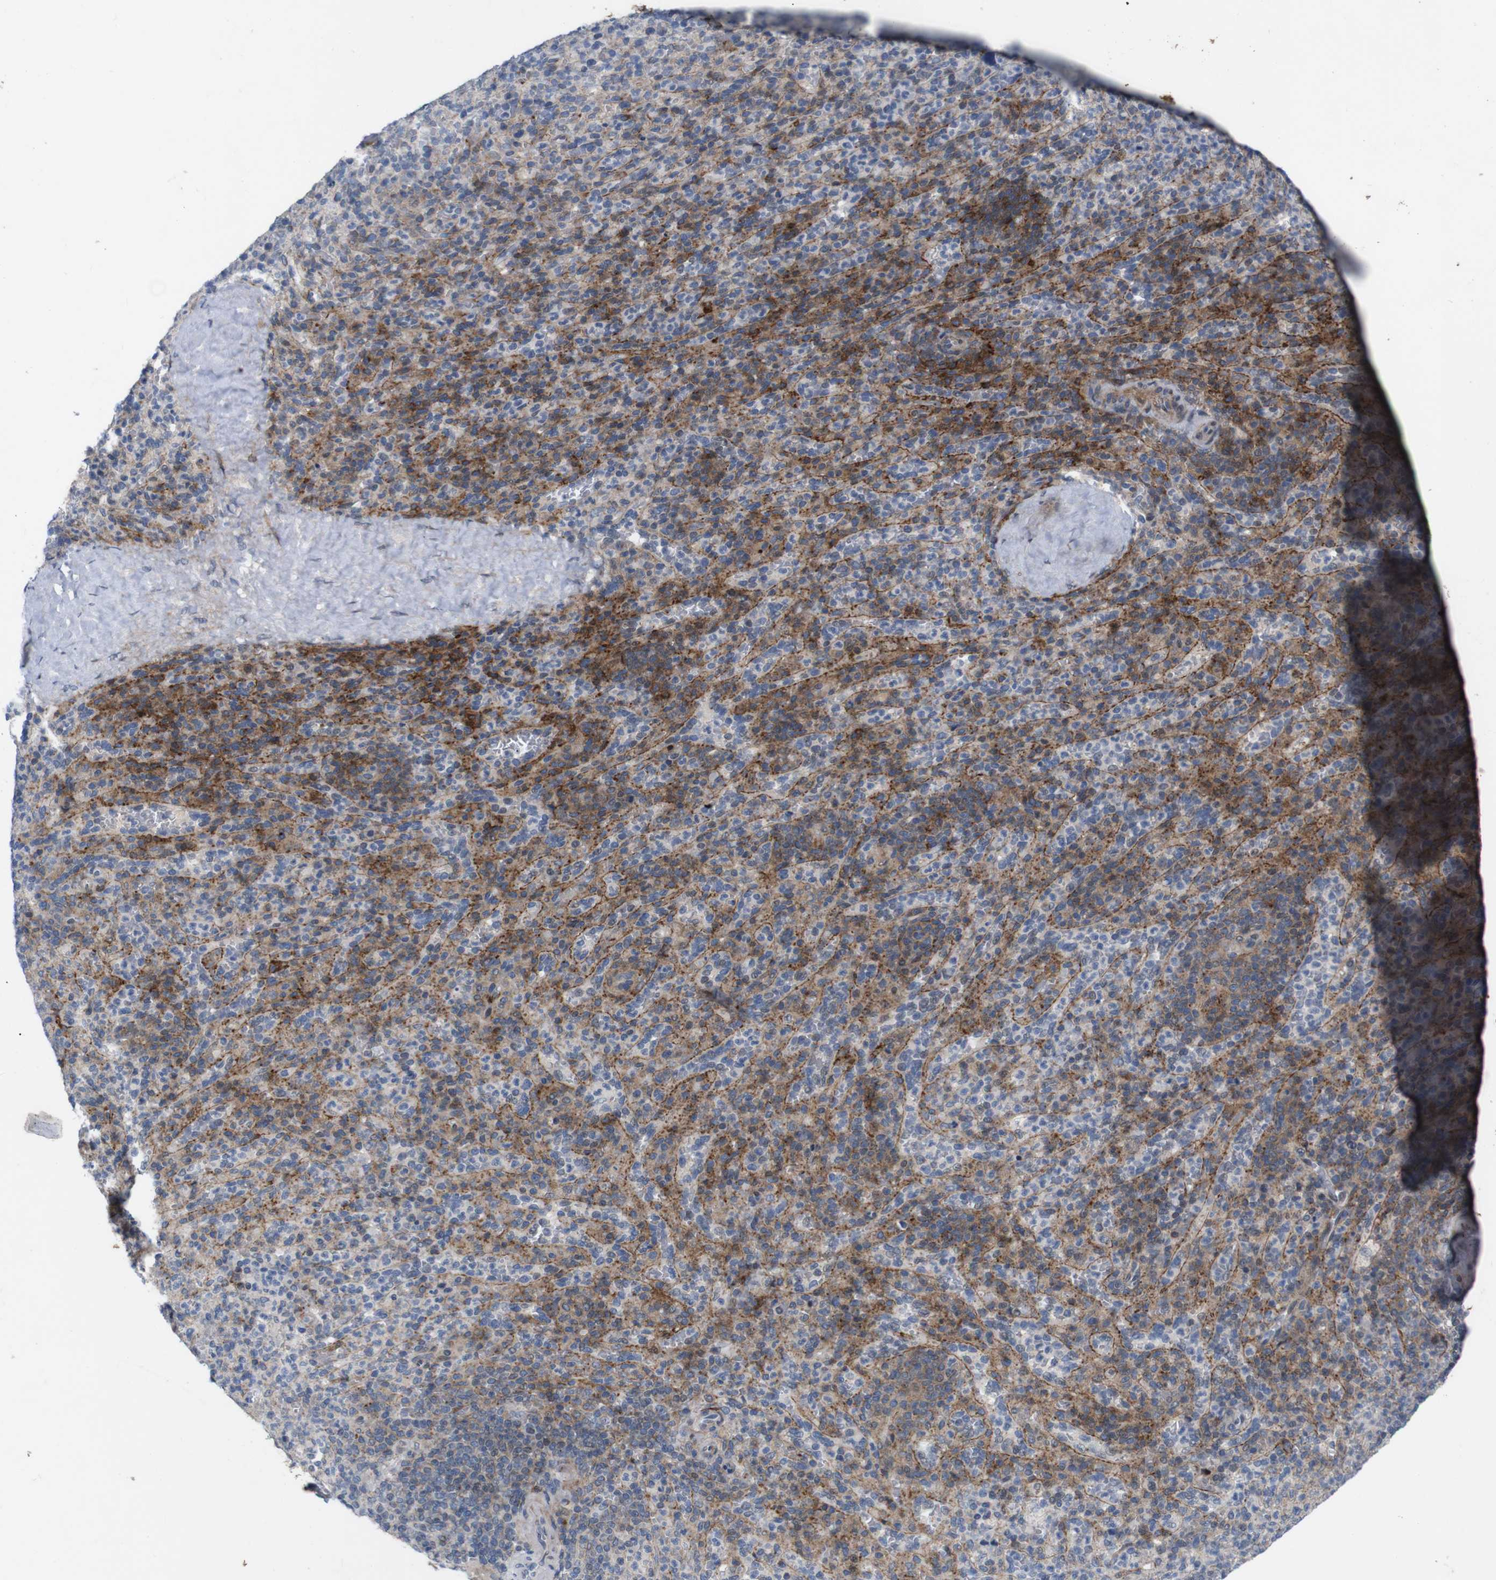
{"staining": {"intensity": "moderate", "quantity": "25%-75%", "location": "cytoplasmic/membranous"}, "tissue": "spleen", "cell_type": "Cells in red pulp", "image_type": "normal", "snomed": [{"axis": "morphology", "description": "Normal tissue, NOS"}, {"axis": "topography", "description": "Spleen"}], "caption": "This micrograph demonstrates normal spleen stained with immunohistochemistry to label a protein in brown. The cytoplasmic/membranous of cells in red pulp show moderate positivity for the protein. Nuclei are counter-stained blue.", "gene": "ATP7B", "patient": {"sex": "male", "age": 36}}